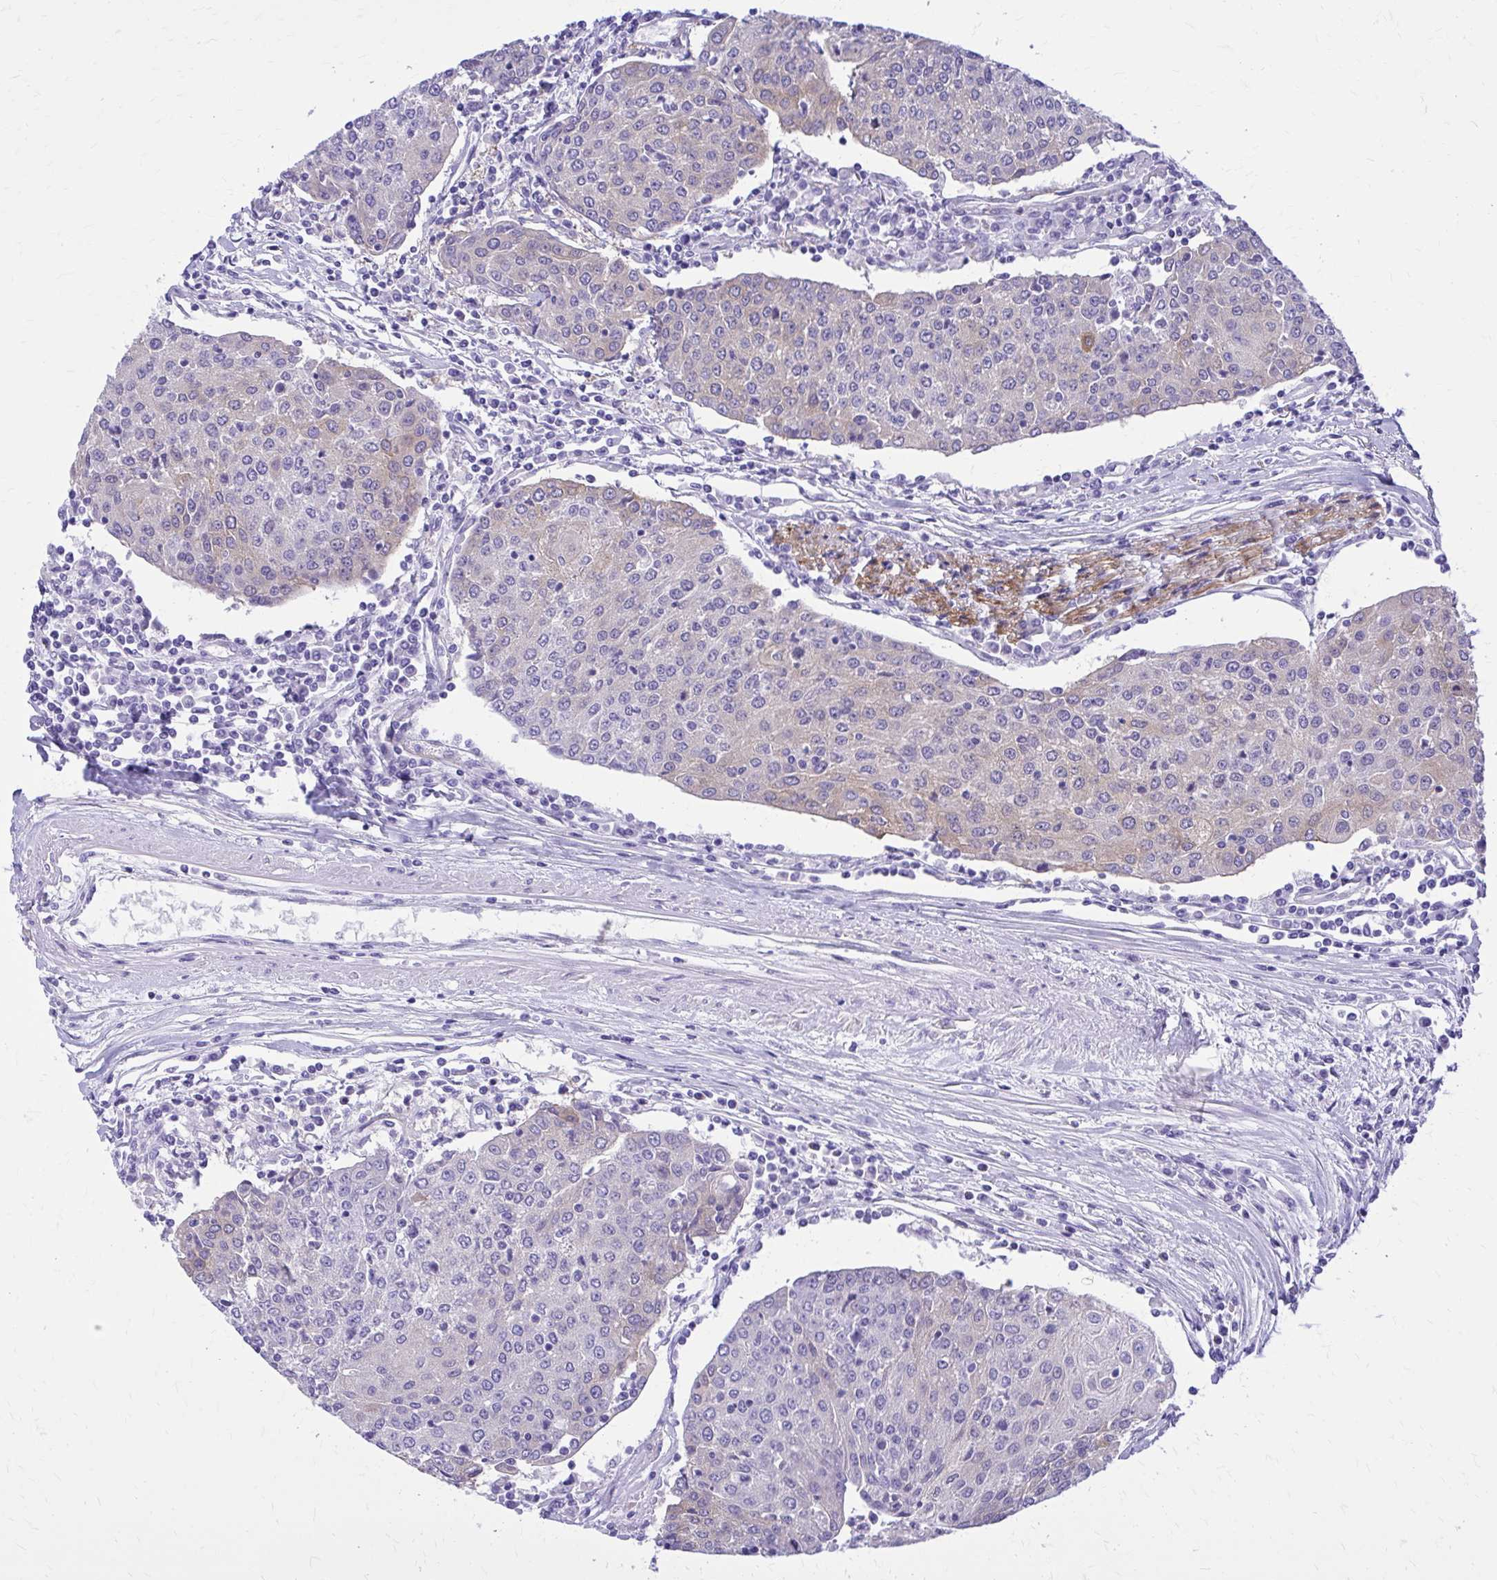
{"staining": {"intensity": "weak", "quantity": "<25%", "location": "cytoplasmic/membranous"}, "tissue": "urothelial cancer", "cell_type": "Tumor cells", "image_type": "cancer", "snomed": [{"axis": "morphology", "description": "Urothelial carcinoma, High grade"}, {"axis": "topography", "description": "Urinary bladder"}], "caption": "This is an immunohistochemistry micrograph of urothelial cancer. There is no expression in tumor cells.", "gene": "EPB41L1", "patient": {"sex": "female", "age": 85}}